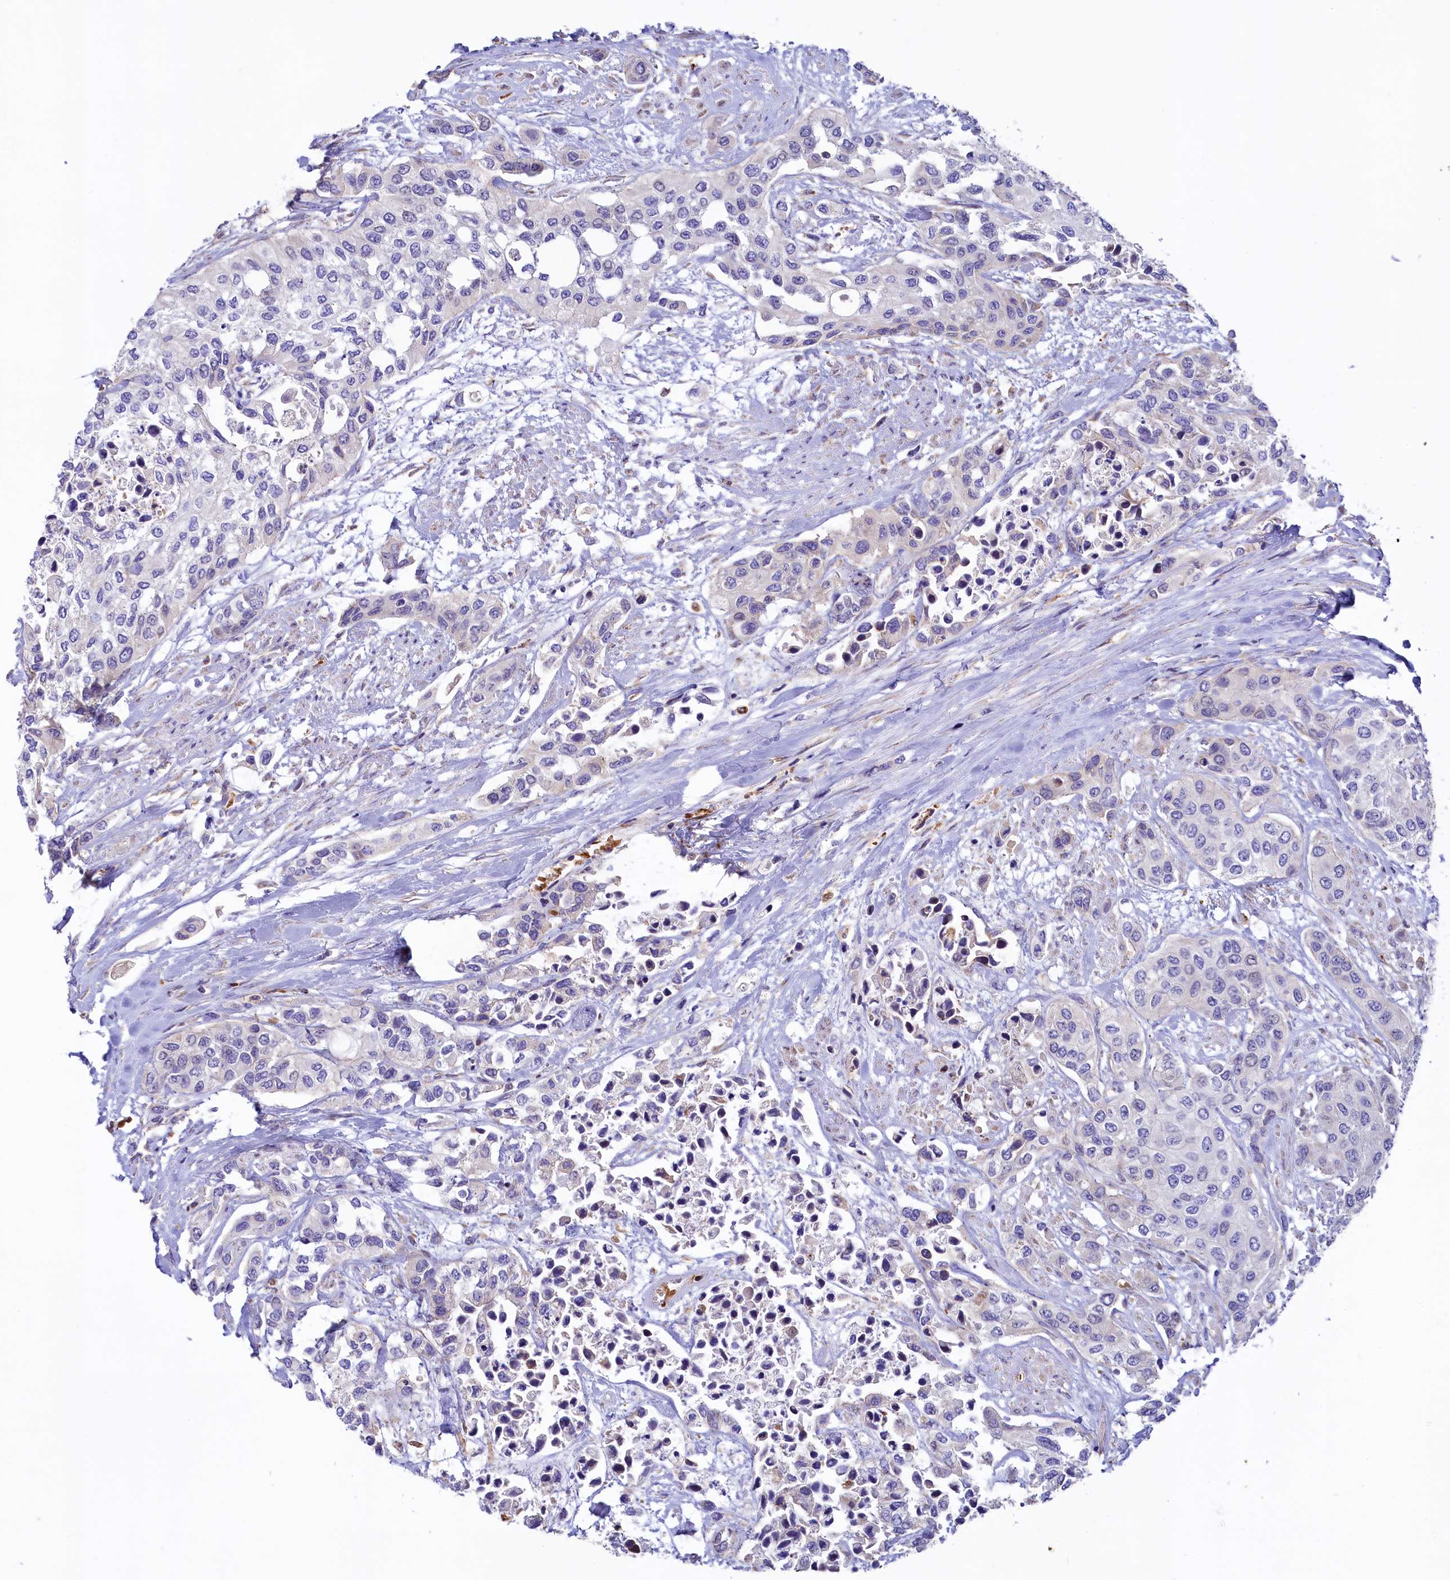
{"staining": {"intensity": "negative", "quantity": "none", "location": "none"}, "tissue": "urothelial cancer", "cell_type": "Tumor cells", "image_type": "cancer", "snomed": [{"axis": "morphology", "description": "Normal tissue, NOS"}, {"axis": "morphology", "description": "Urothelial carcinoma, High grade"}, {"axis": "topography", "description": "Vascular tissue"}, {"axis": "topography", "description": "Urinary bladder"}], "caption": "There is no significant positivity in tumor cells of high-grade urothelial carcinoma.", "gene": "HPS6", "patient": {"sex": "female", "age": 56}}